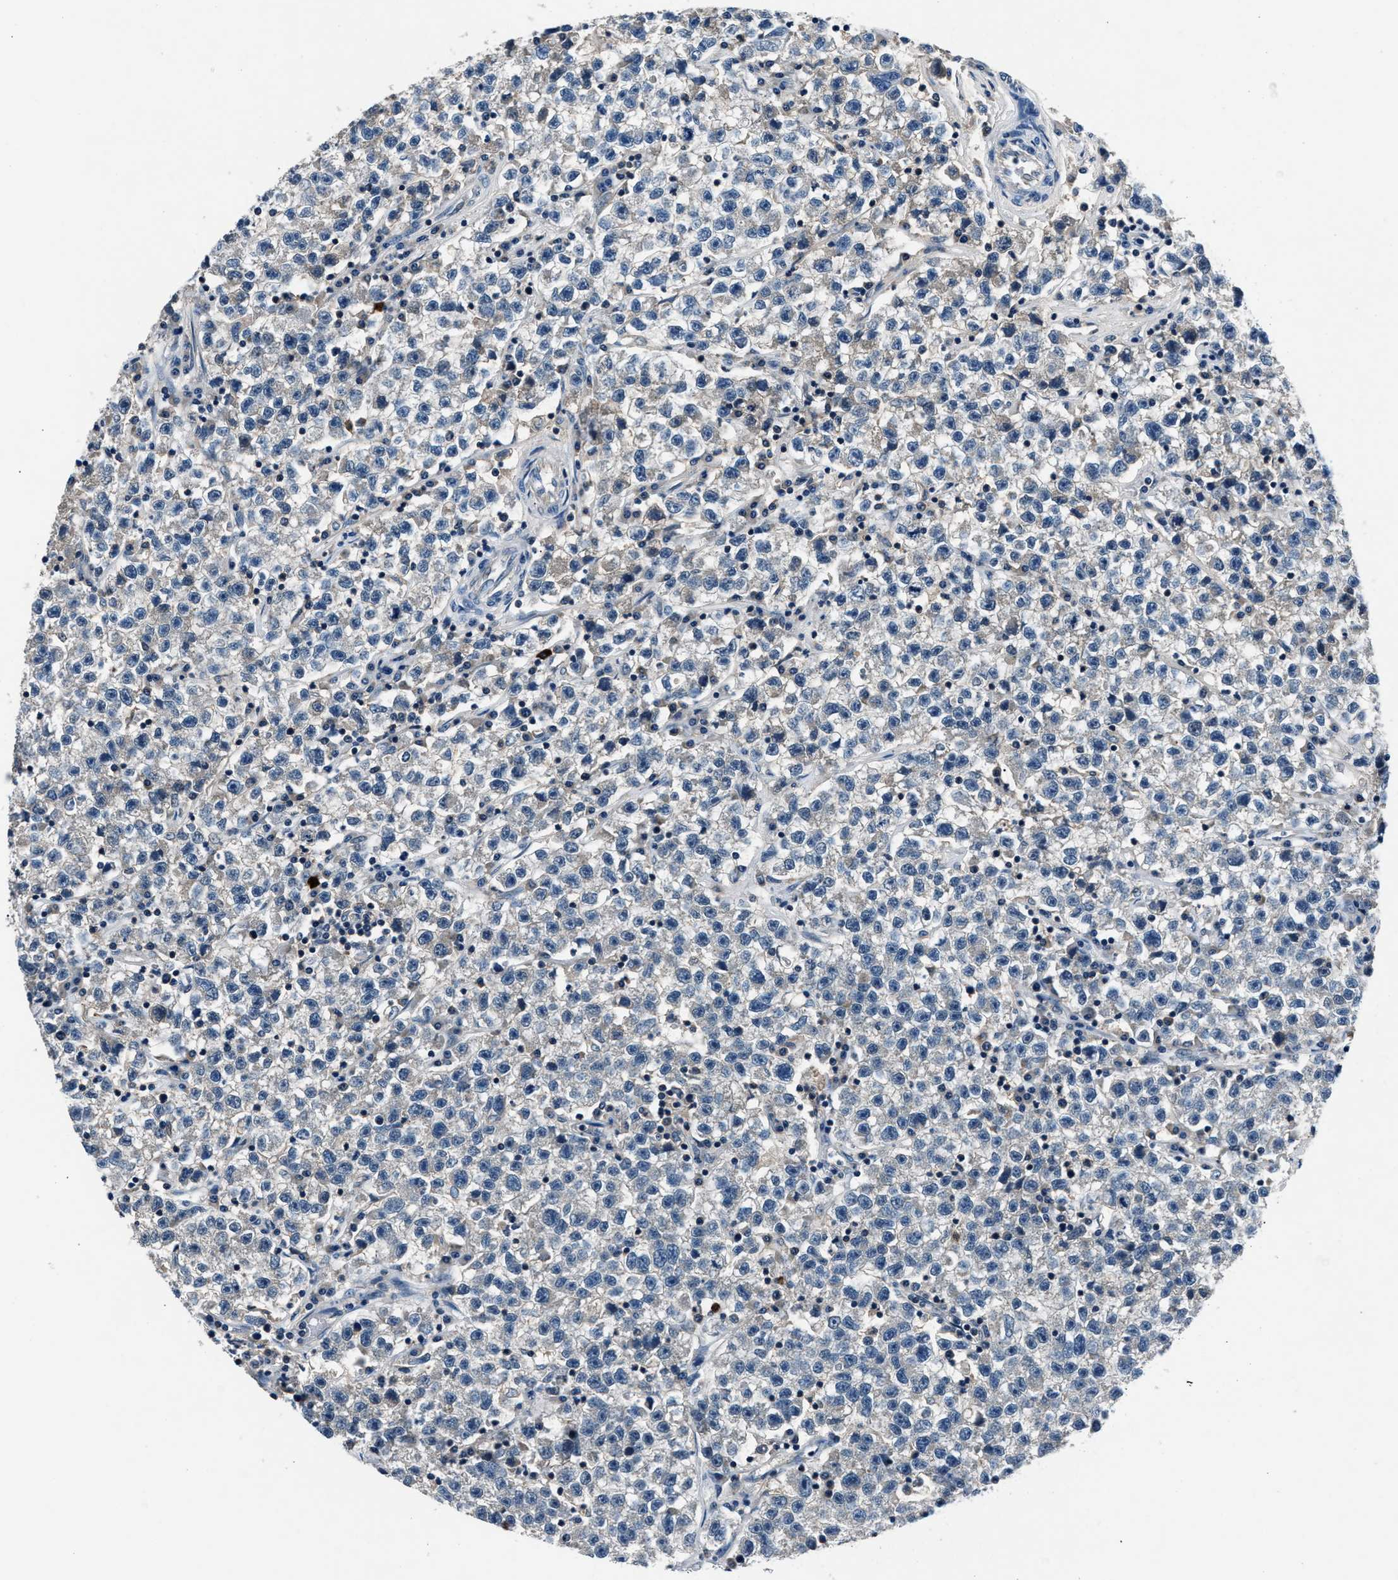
{"staining": {"intensity": "negative", "quantity": "none", "location": "none"}, "tissue": "testis cancer", "cell_type": "Tumor cells", "image_type": "cancer", "snomed": [{"axis": "morphology", "description": "Seminoma, NOS"}, {"axis": "topography", "description": "Testis"}], "caption": "Protein analysis of testis cancer (seminoma) reveals no significant positivity in tumor cells.", "gene": "DENND6B", "patient": {"sex": "male", "age": 22}}